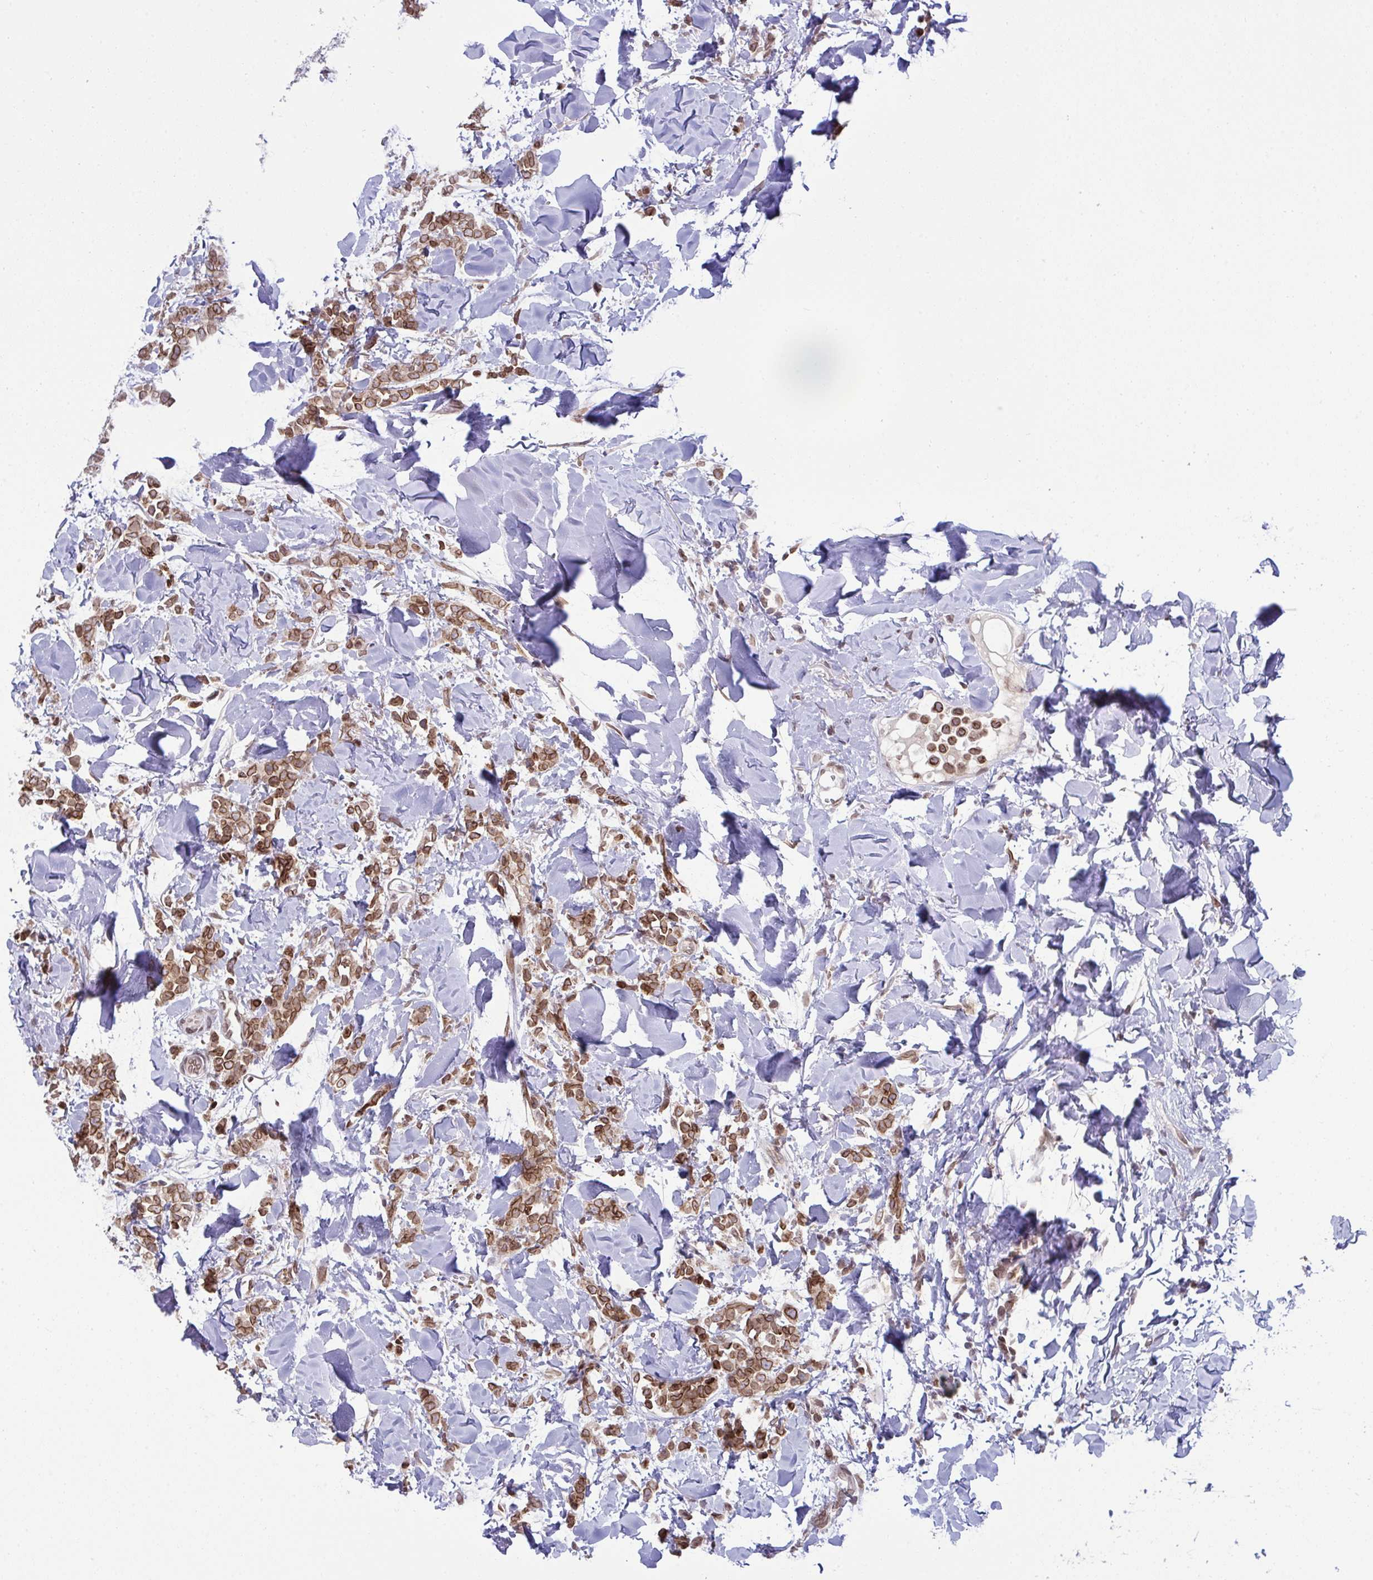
{"staining": {"intensity": "moderate", "quantity": ">75%", "location": "cytoplasmic/membranous,nuclear"}, "tissue": "breast cancer", "cell_type": "Tumor cells", "image_type": "cancer", "snomed": [{"axis": "morphology", "description": "Lobular carcinoma"}, {"axis": "topography", "description": "Breast"}], "caption": "The micrograph demonstrates staining of breast cancer (lobular carcinoma), revealing moderate cytoplasmic/membranous and nuclear protein positivity (brown color) within tumor cells. (IHC, brightfield microscopy, high magnification).", "gene": "RANBP2", "patient": {"sex": "female", "age": 91}}